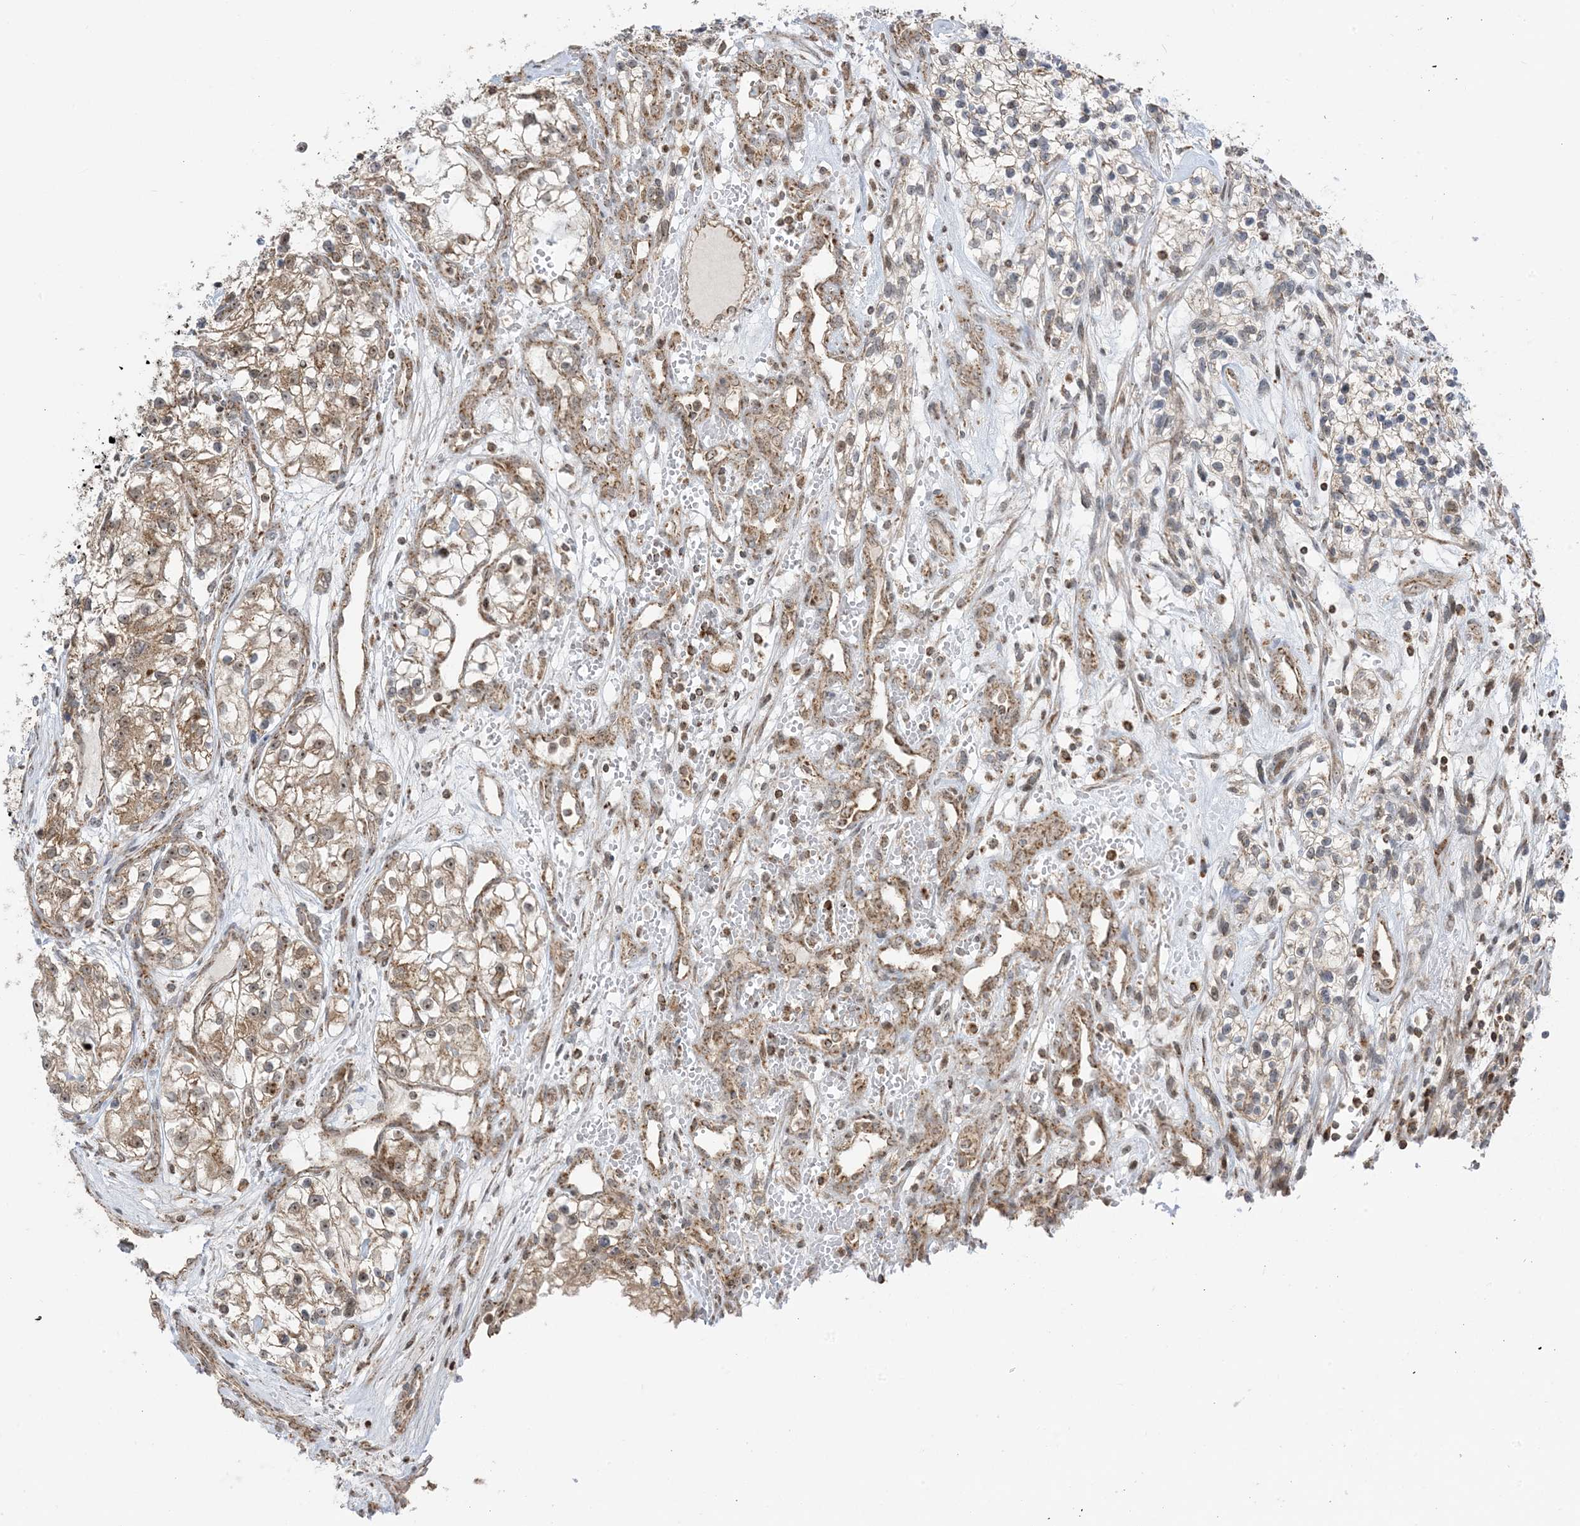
{"staining": {"intensity": "moderate", "quantity": "25%-75%", "location": "cytoplasmic/membranous"}, "tissue": "renal cancer", "cell_type": "Tumor cells", "image_type": "cancer", "snomed": [{"axis": "morphology", "description": "Adenocarcinoma, NOS"}, {"axis": "topography", "description": "Kidney"}], "caption": "Renal adenocarcinoma stained with a protein marker displays moderate staining in tumor cells.", "gene": "MAPKBP1", "patient": {"sex": "female", "age": 57}}